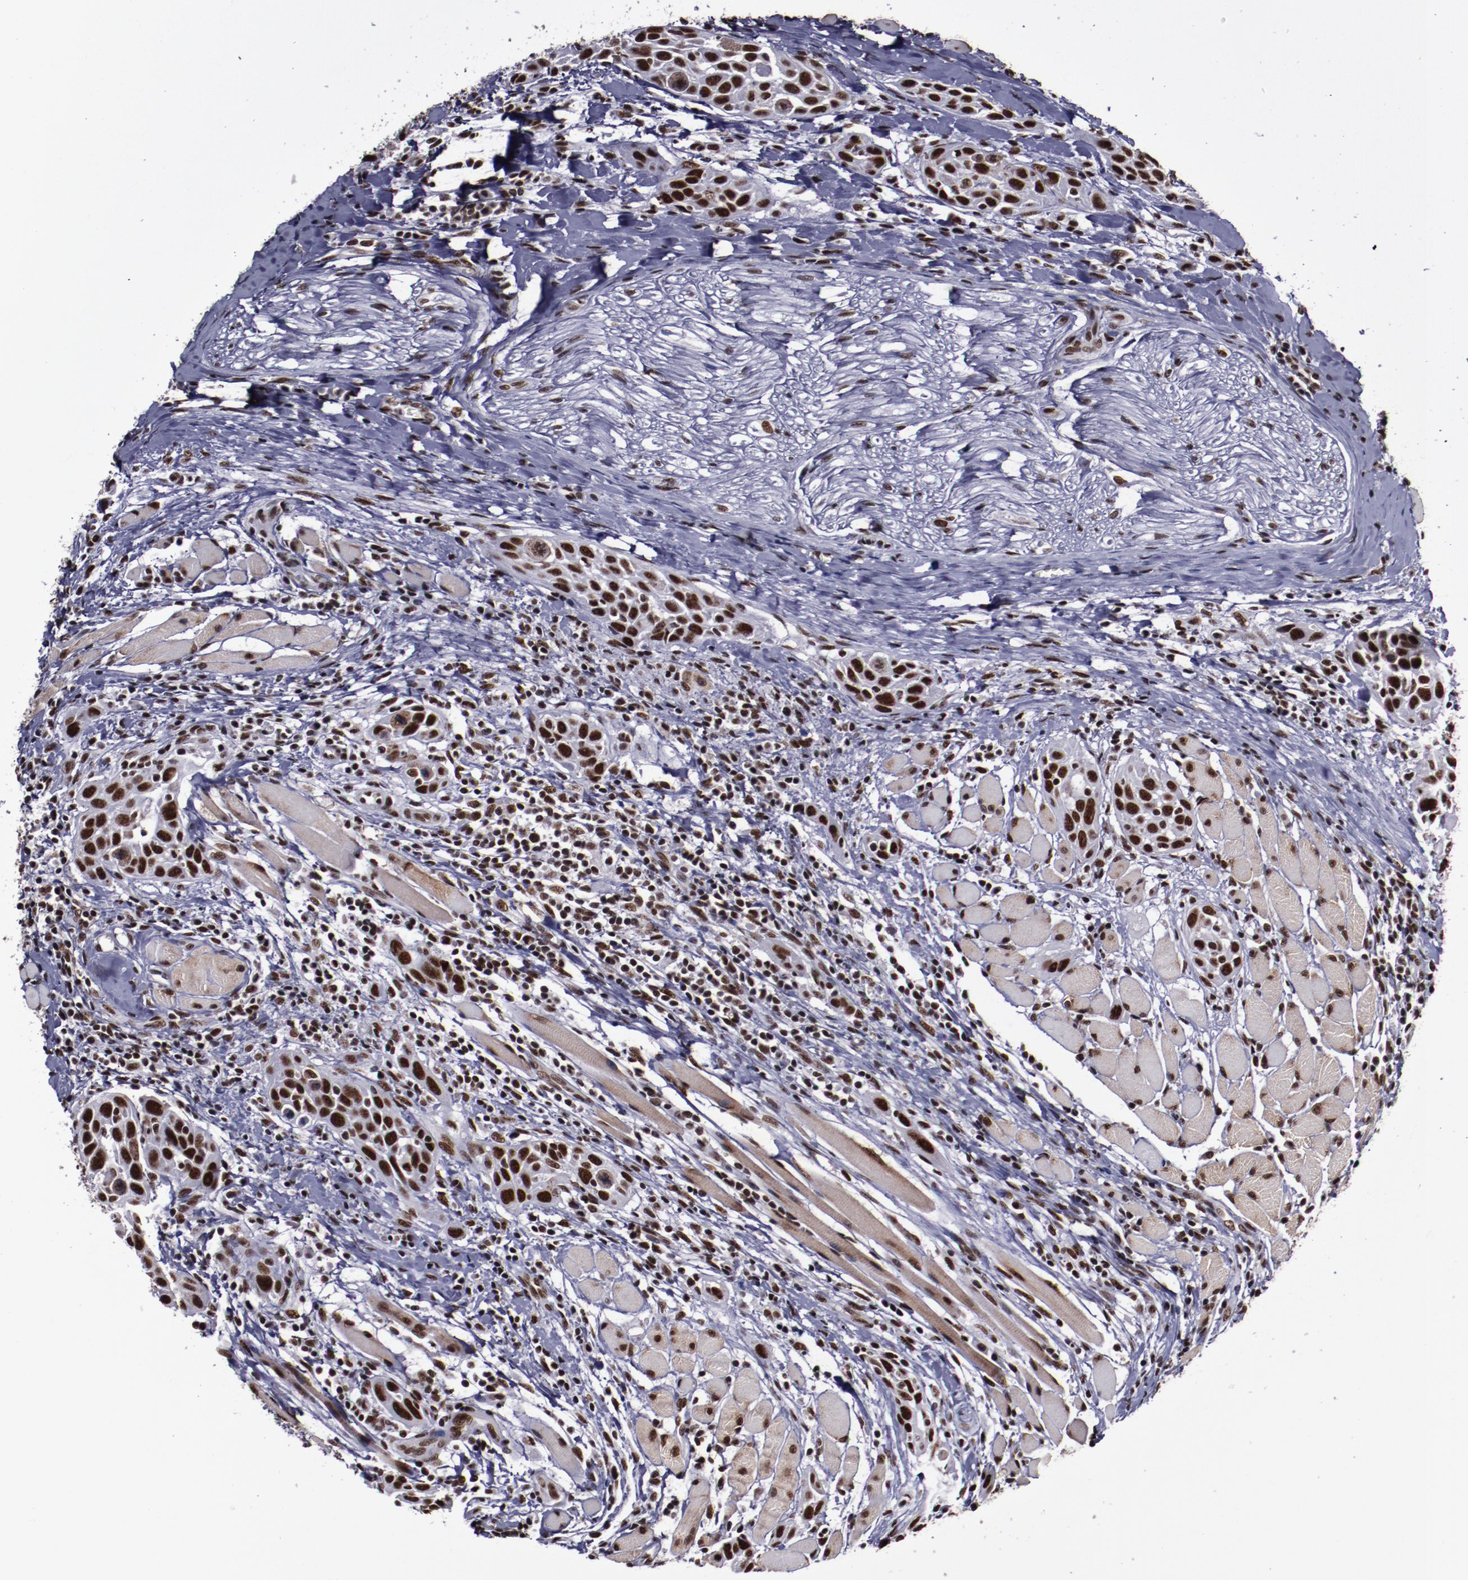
{"staining": {"intensity": "strong", "quantity": ">75%", "location": "nuclear"}, "tissue": "head and neck cancer", "cell_type": "Tumor cells", "image_type": "cancer", "snomed": [{"axis": "morphology", "description": "Squamous cell carcinoma, NOS"}, {"axis": "topography", "description": "Oral tissue"}, {"axis": "topography", "description": "Head-Neck"}], "caption": "The micrograph displays immunohistochemical staining of head and neck cancer. There is strong nuclear positivity is seen in about >75% of tumor cells.", "gene": "ERH", "patient": {"sex": "female", "age": 50}}